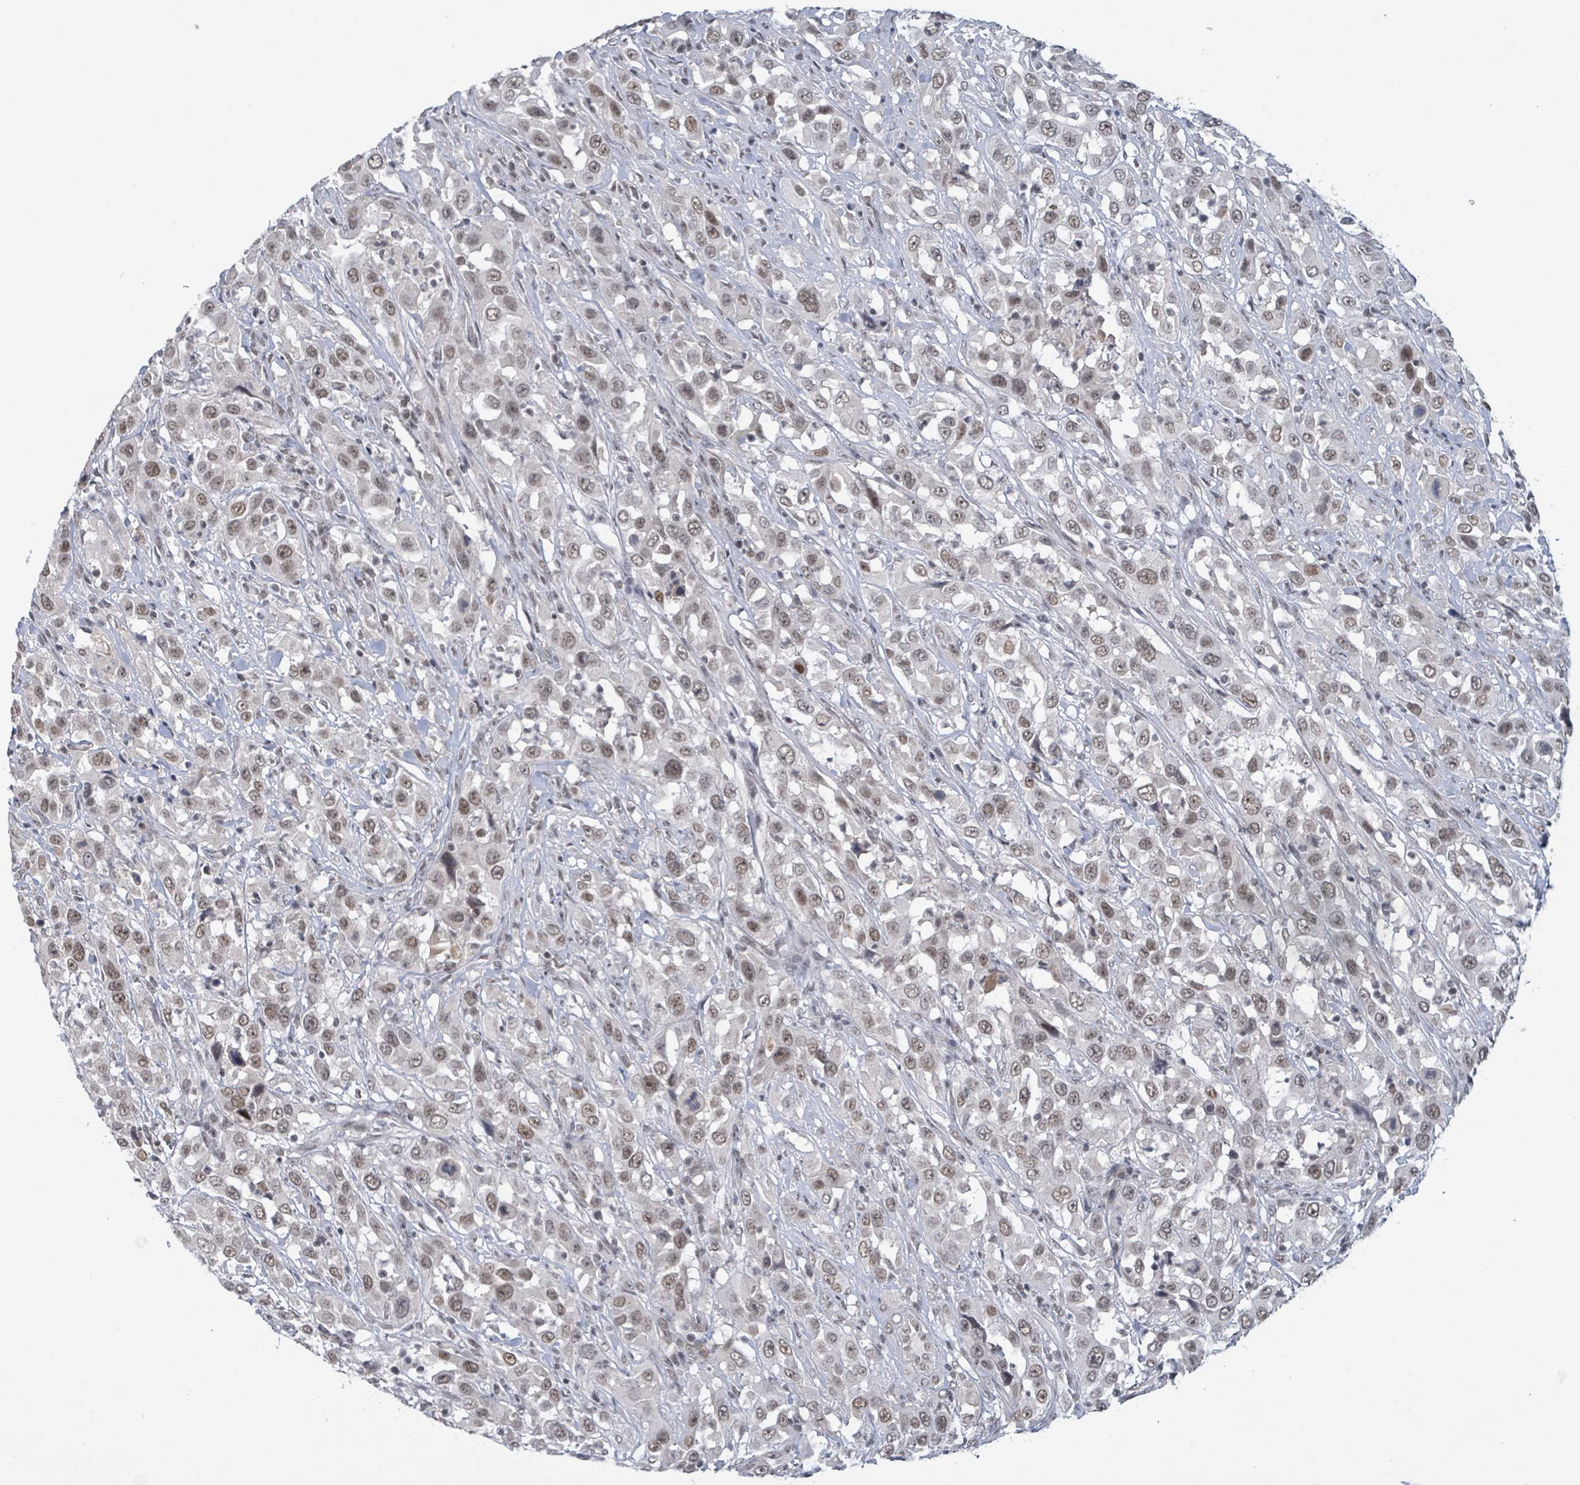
{"staining": {"intensity": "weak", "quantity": ">75%", "location": "nuclear"}, "tissue": "urothelial cancer", "cell_type": "Tumor cells", "image_type": "cancer", "snomed": [{"axis": "morphology", "description": "Urothelial carcinoma, High grade"}, {"axis": "topography", "description": "Urinary bladder"}], "caption": "Weak nuclear protein staining is seen in approximately >75% of tumor cells in urothelial carcinoma (high-grade). (DAB IHC with brightfield microscopy, high magnification).", "gene": "BANP", "patient": {"sex": "male", "age": 61}}